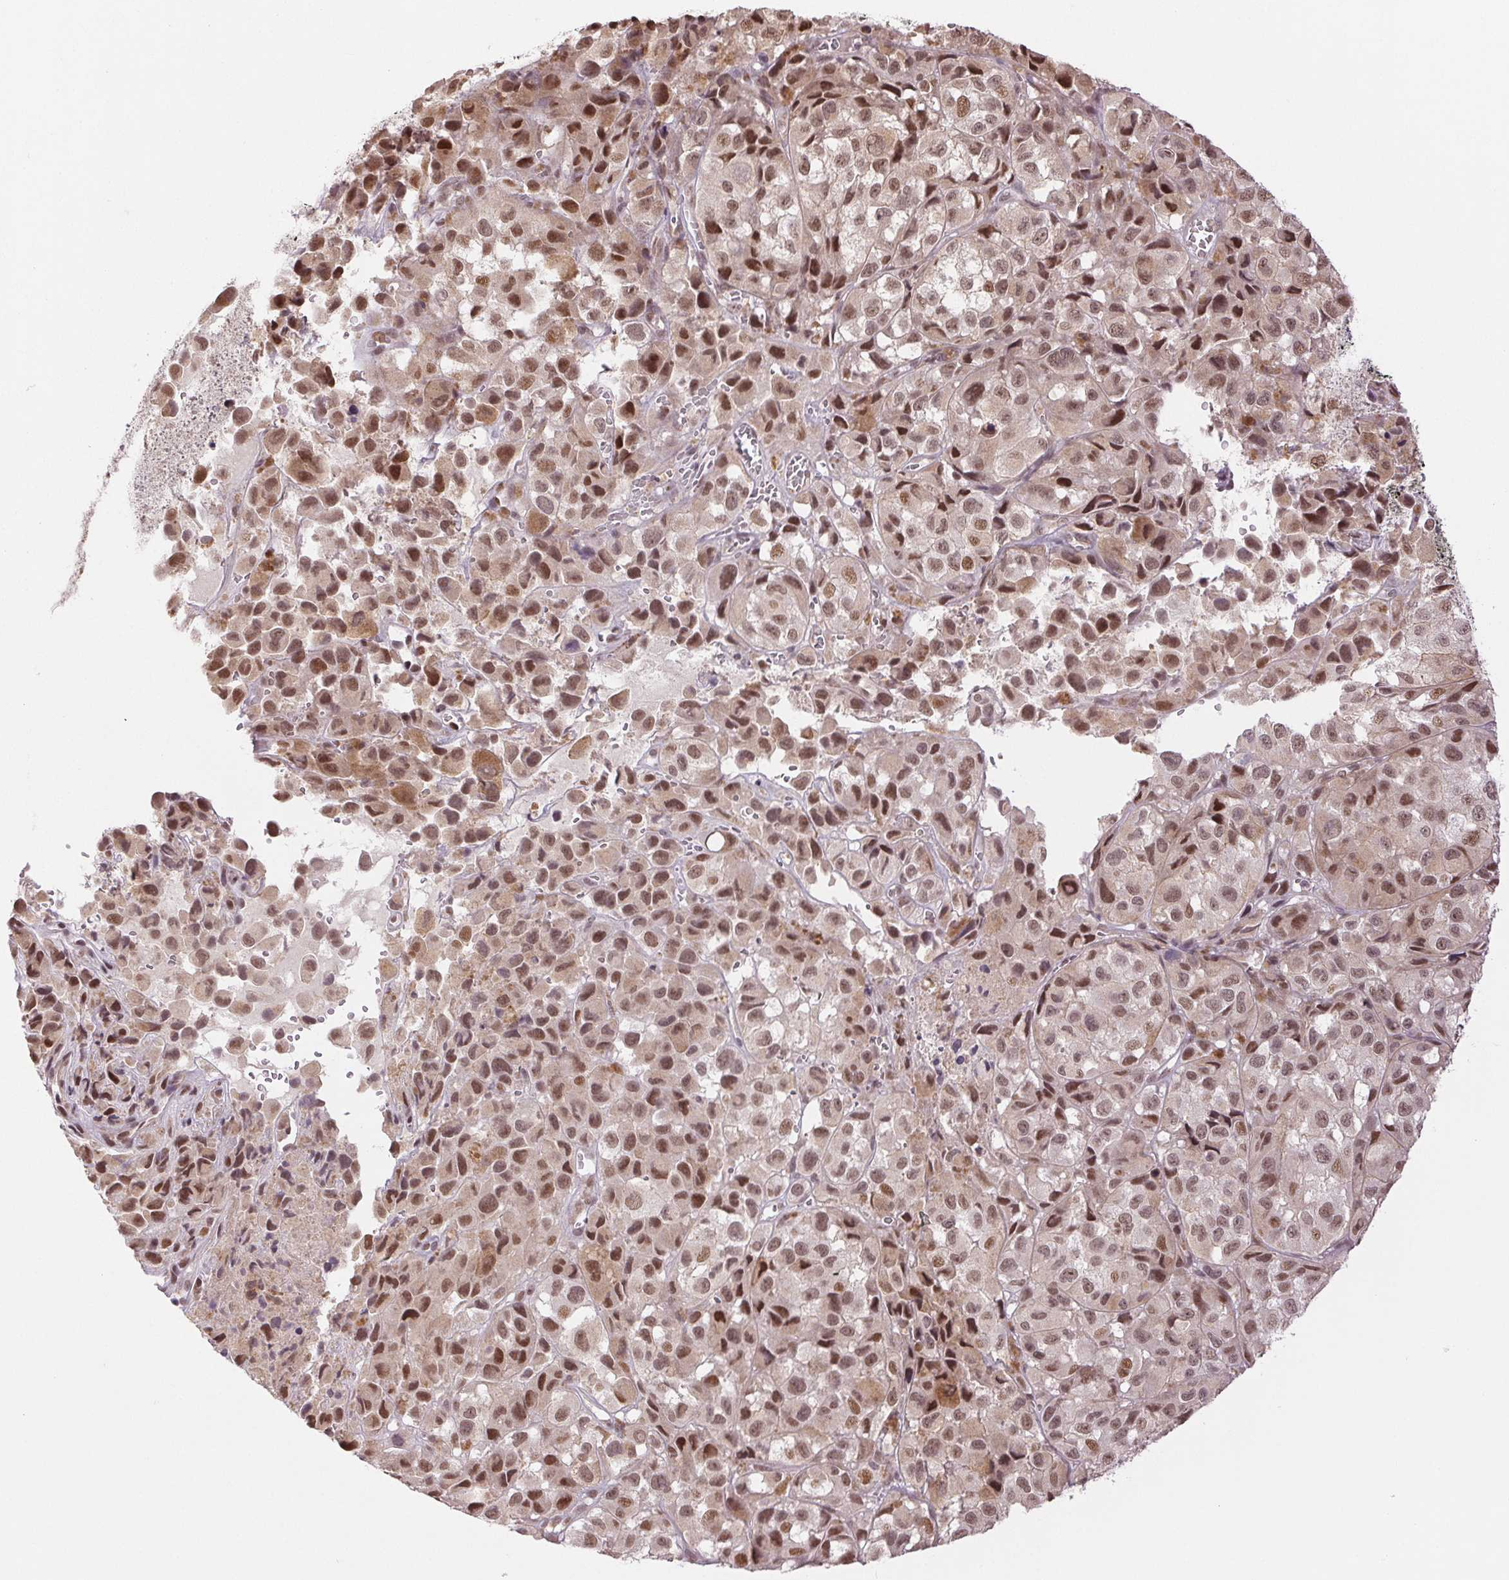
{"staining": {"intensity": "moderate", "quantity": ">75%", "location": "nuclear"}, "tissue": "melanoma", "cell_type": "Tumor cells", "image_type": "cancer", "snomed": [{"axis": "morphology", "description": "Malignant melanoma, NOS"}, {"axis": "topography", "description": "Skin"}], "caption": "There is medium levels of moderate nuclear staining in tumor cells of malignant melanoma, as demonstrated by immunohistochemical staining (brown color).", "gene": "GRHL3", "patient": {"sex": "male", "age": 93}}